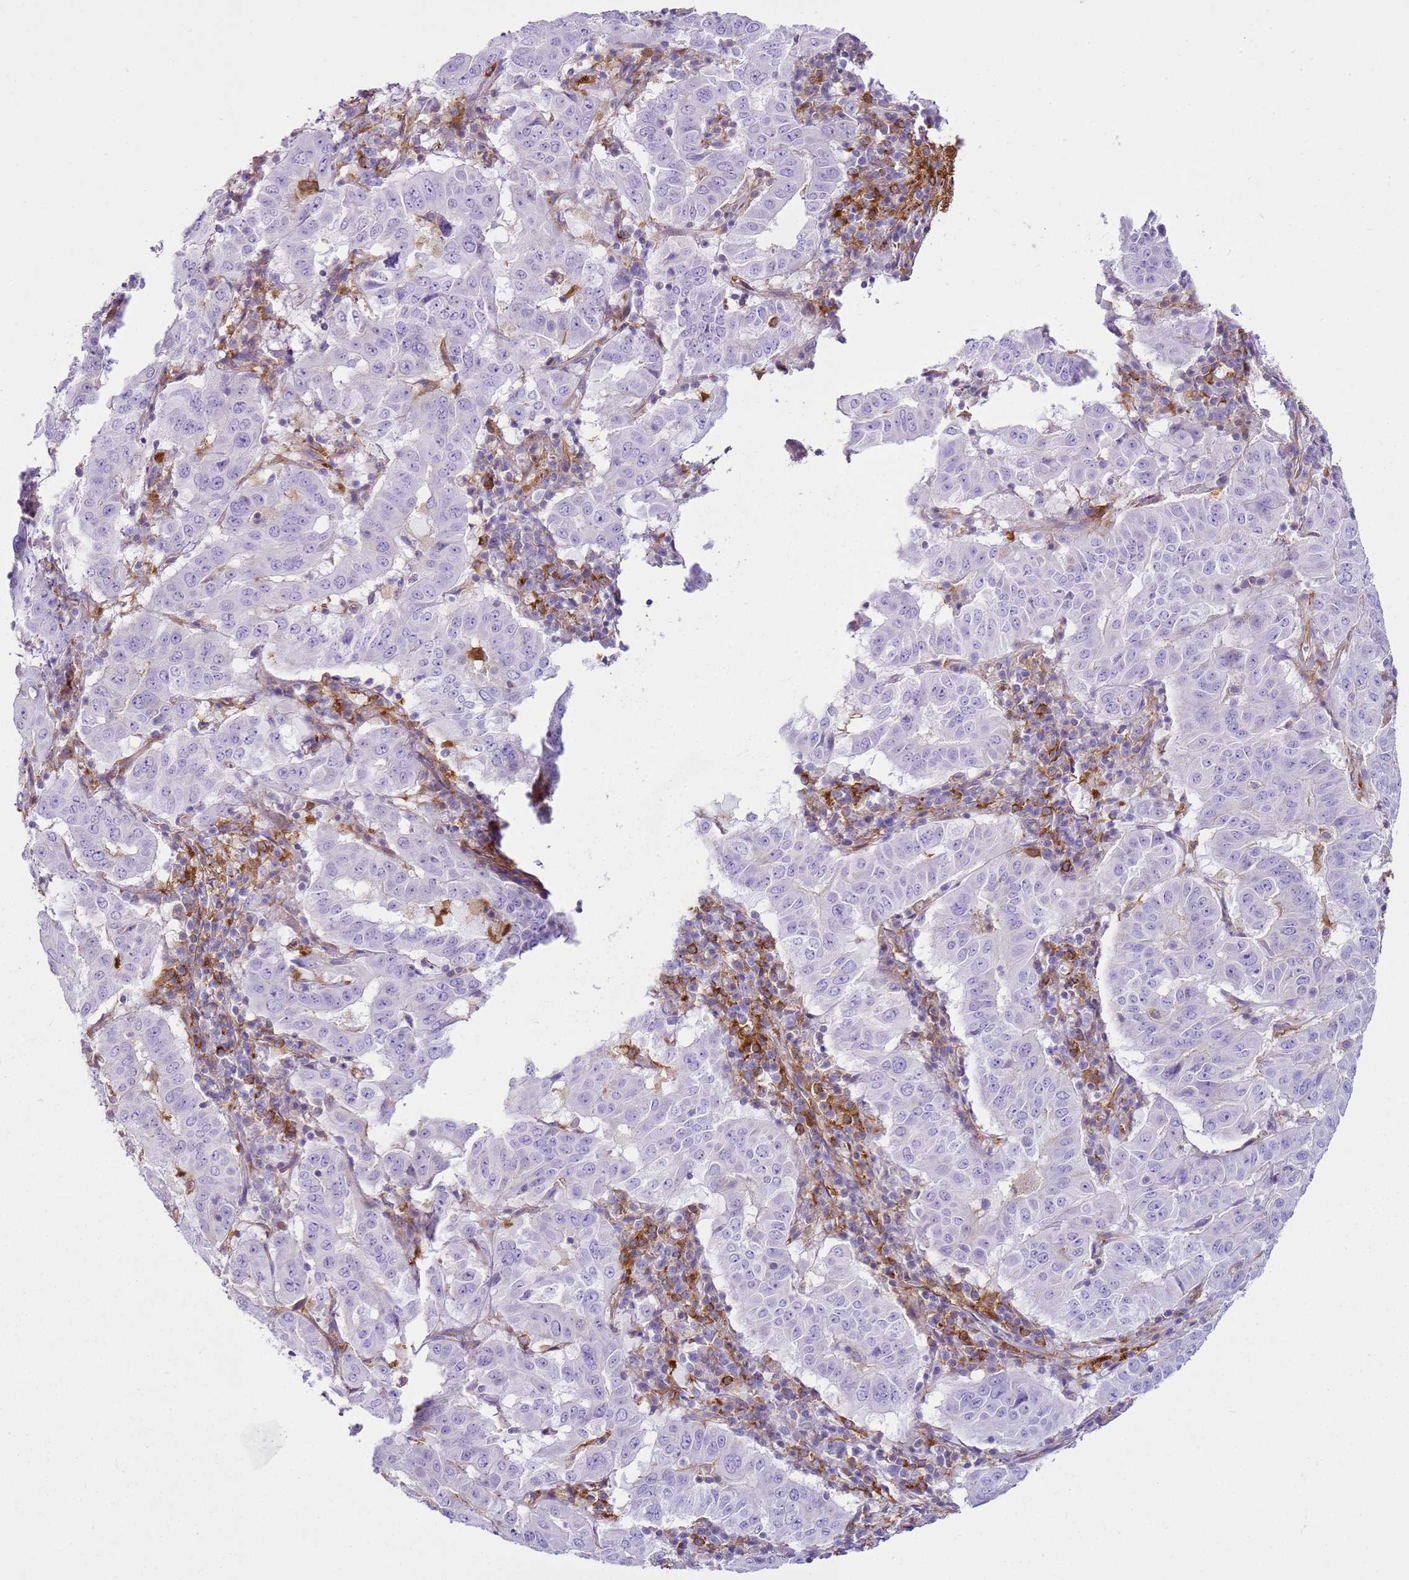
{"staining": {"intensity": "negative", "quantity": "none", "location": "none"}, "tissue": "pancreatic cancer", "cell_type": "Tumor cells", "image_type": "cancer", "snomed": [{"axis": "morphology", "description": "Adenocarcinoma, NOS"}, {"axis": "topography", "description": "Pancreas"}], "caption": "Immunohistochemical staining of human pancreatic cancer demonstrates no significant staining in tumor cells.", "gene": "SNX21", "patient": {"sex": "male", "age": 63}}